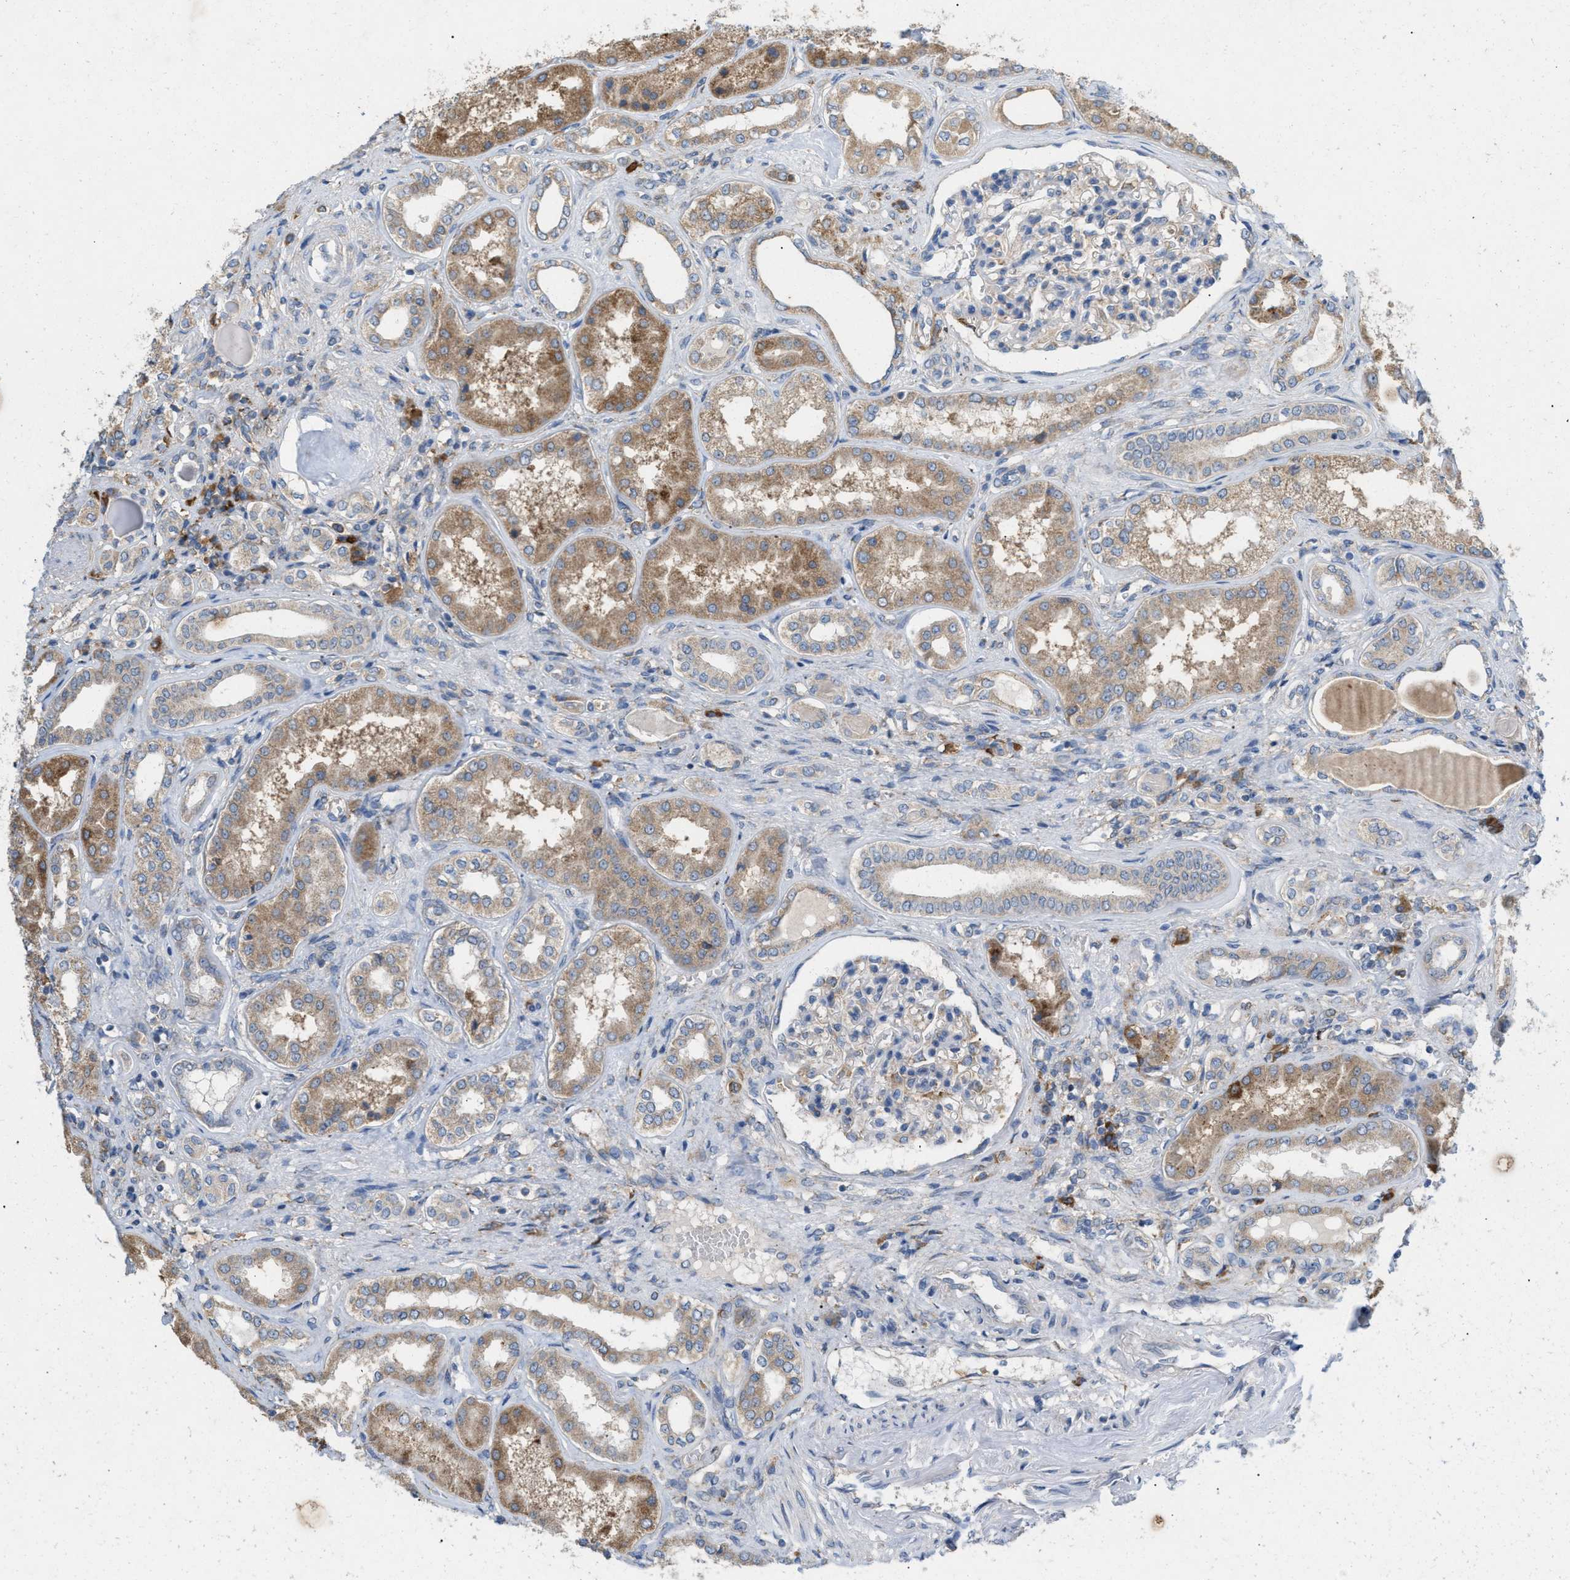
{"staining": {"intensity": "weak", "quantity": "<25%", "location": "cytoplasmic/membranous"}, "tissue": "kidney", "cell_type": "Cells in glomeruli", "image_type": "normal", "snomed": [{"axis": "morphology", "description": "Normal tissue, NOS"}, {"axis": "topography", "description": "Kidney"}], "caption": "IHC image of benign kidney stained for a protein (brown), which demonstrates no positivity in cells in glomeruli.", "gene": "DYNC2I1", "patient": {"sex": "female", "age": 56}}